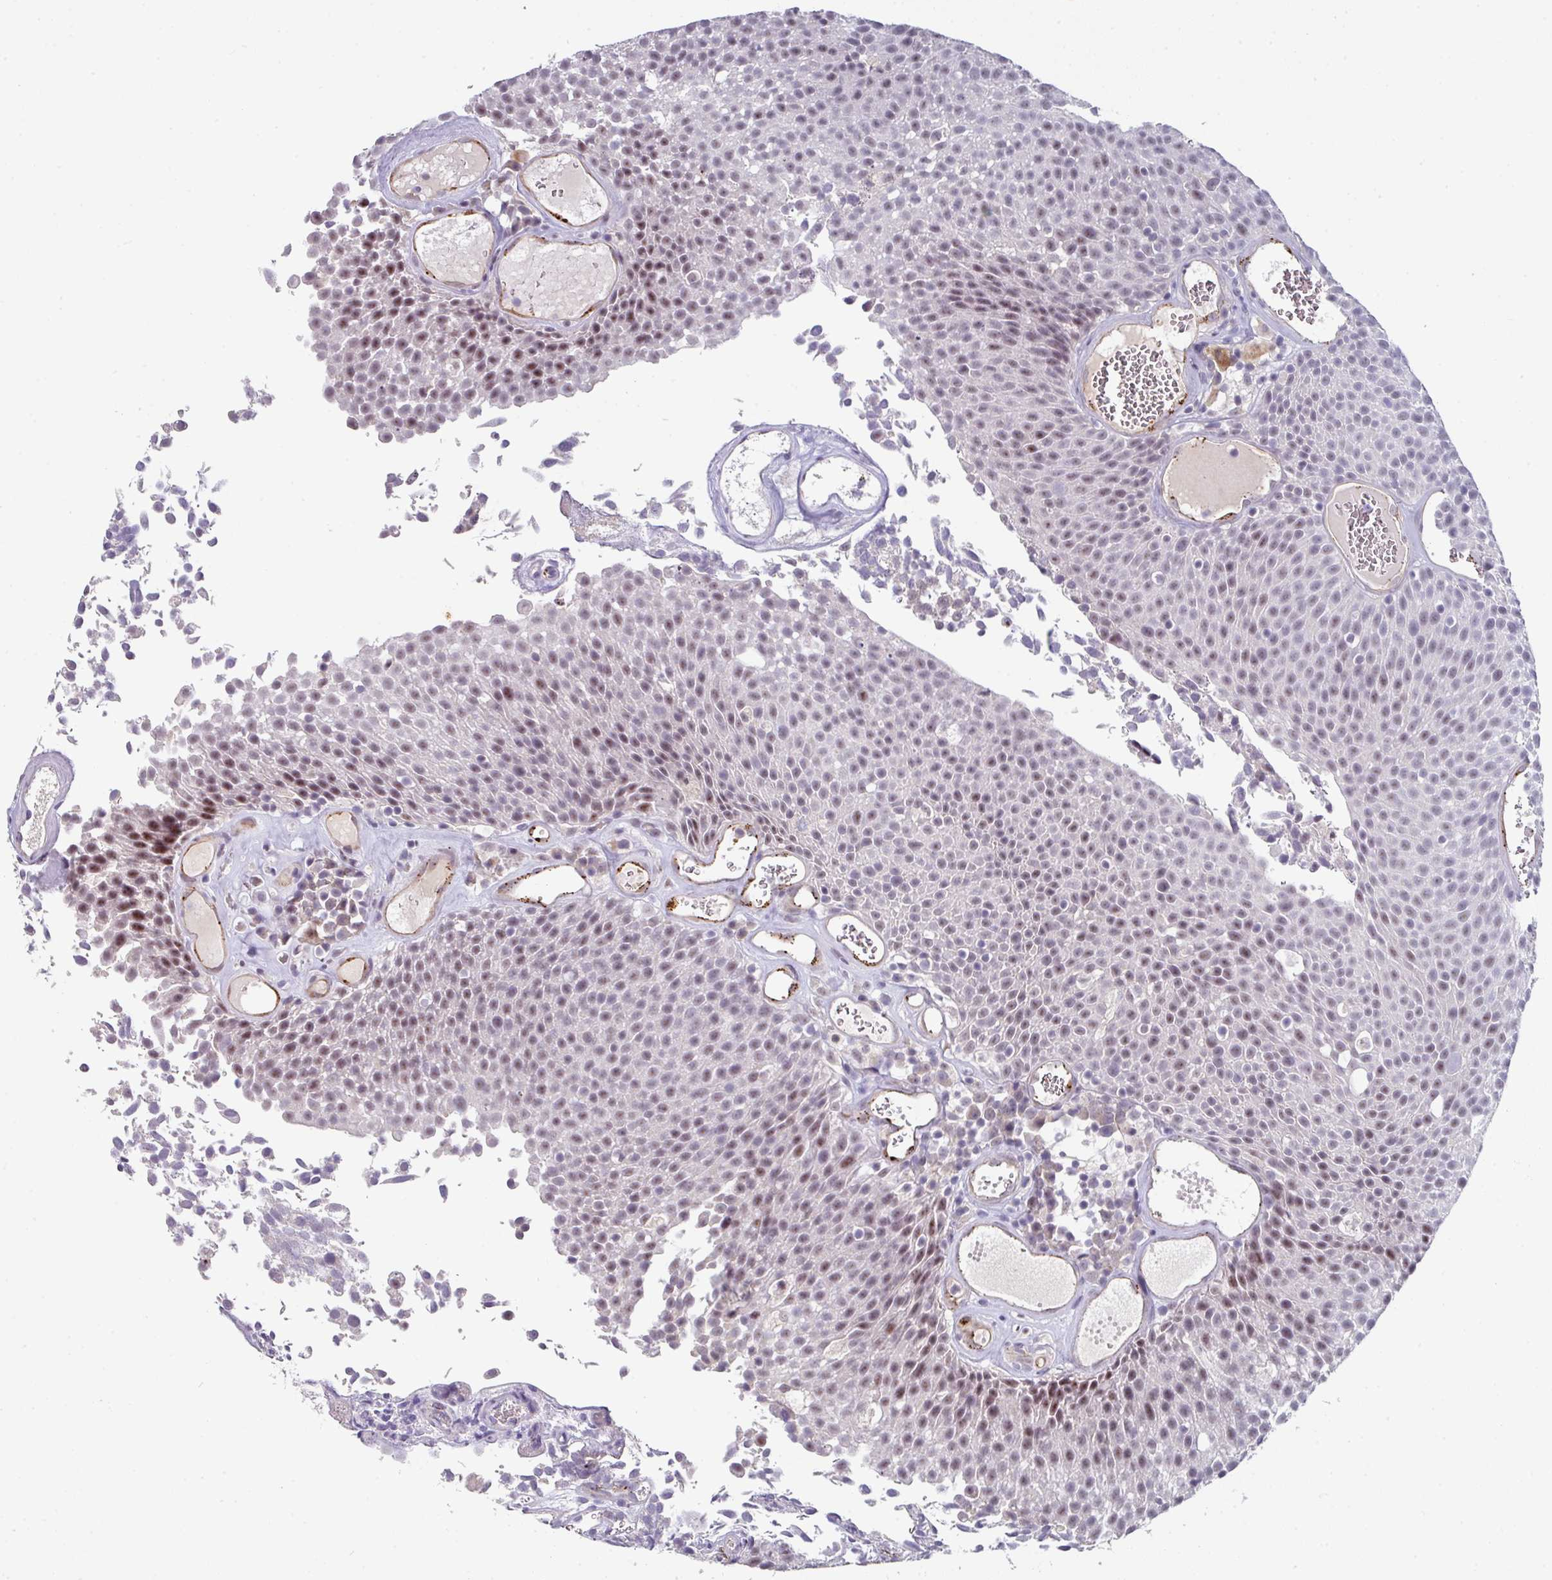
{"staining": {"intensity": "moderate", "quantity": "25%-75%", "location": "nuclear"}, "tissue": "urothelial cancer", "cell_type": "Tumor cells", "image_type": "cancer", "snomed": [{"axis": "morphology", "description": "Urothelial carcinoma, Low grade"}, {"axis": "topography", "description": "Urinary bladder"}], "caption": "Human low-grade urothelial carcinoma stained for a protein (brown) shows moderate nuclear positive positivity in about 25%-75% of tumor cells.", "gene": "SIDT2", "patient": {"sex": "female", "age": 79}}